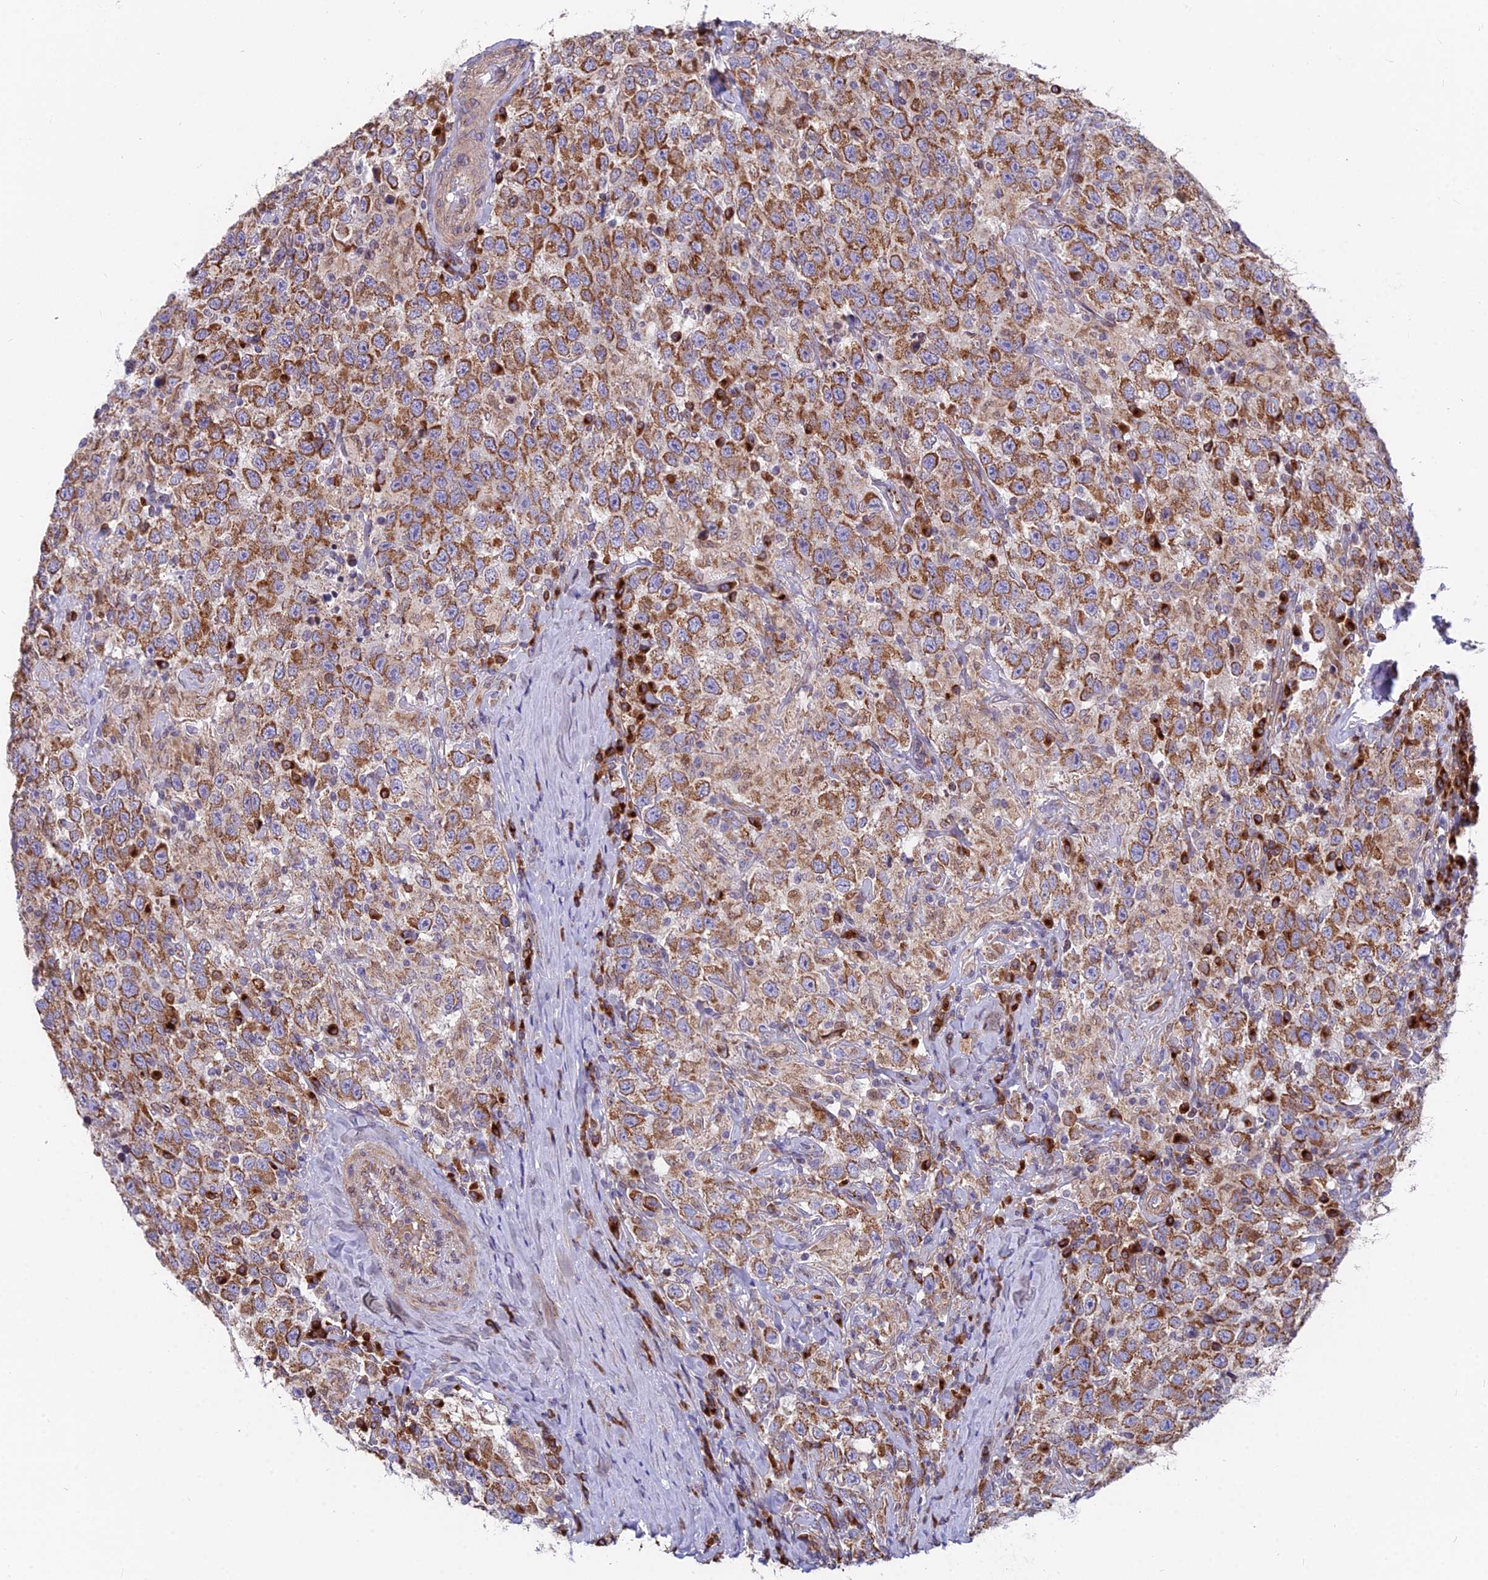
{"staining": {"intensity": "moderate", "quantity": ">75%", "location": "cytoplasmic/membranous"}, "tissue": "testis cancer", "cell_type": "Tumor cells", "image_type": "cancer", "snomed": [{"axis": "morphology", "description": "Seminoma, NOS"}, {"axis": "topography", "description": "Testis"}], "caption": "This image displays testis cancer (seminoma) stained with IHC to label a protein in brown. The cytoplasmic/membranous of tumor cells show moderate positivity for the protein. Nuclei are counter-stained blue.", "gene": "TBC1D20", "patient": {"sex": "male", "age": 41}}